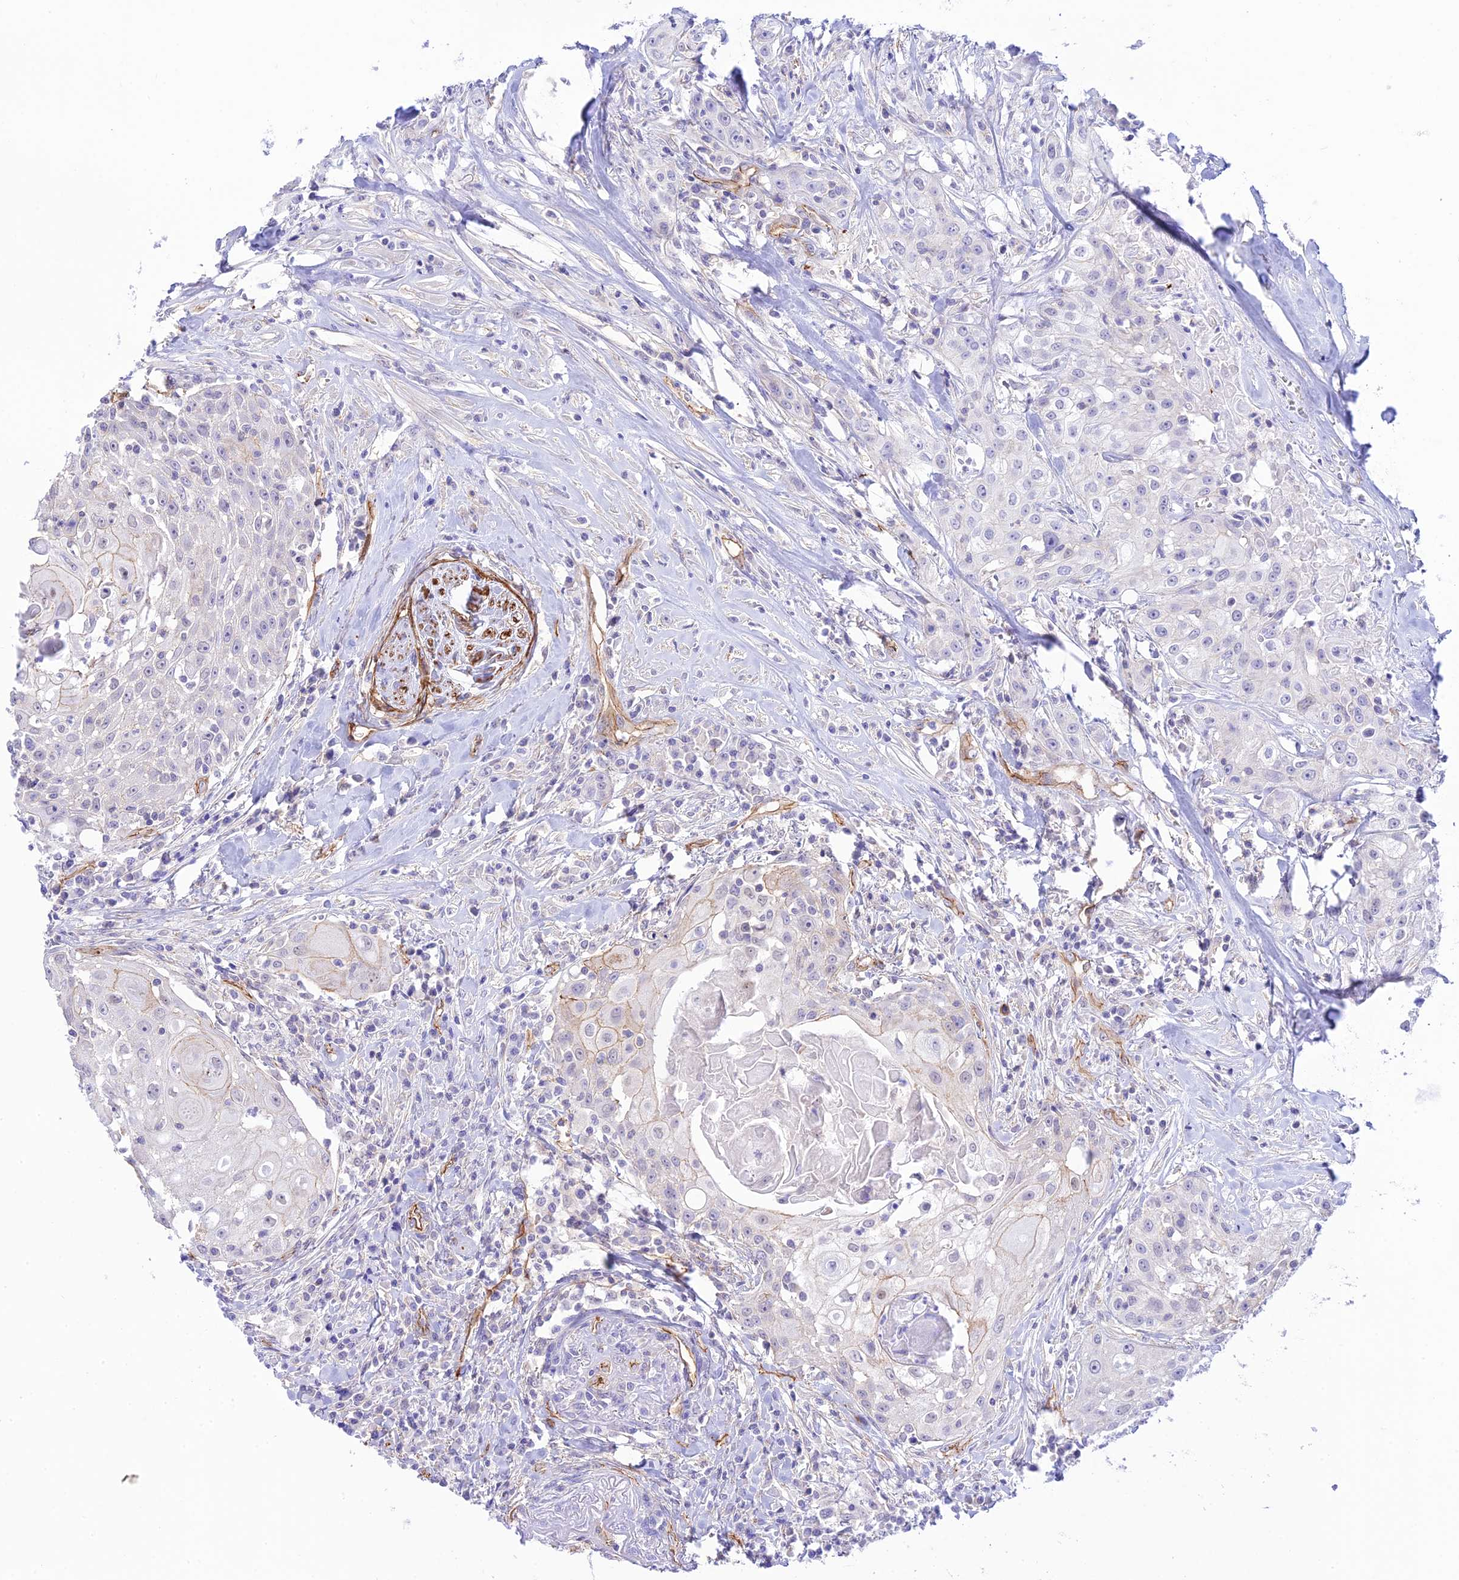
{"staining": {"intensity": "weak", "quantity": "<25%", "location": "cytoplasmic/membranous"}, "tissue": "head and neck cancer", "cell_type": "Tumor cells", "image_type": "cancer", "snomed": [{"axis": "morphology", "description": "Squamous cell carcinoma, NOS"}, {"axis": "topography", "description": "Oral tissue"}, {"axis": "topography", "description": "Head-Neck"}], "caption": "Tumor cells show no significant protein expression in head and neck cancer.", "gene": "YPEL5", "patient": {"sex": "female", "age": 82}}